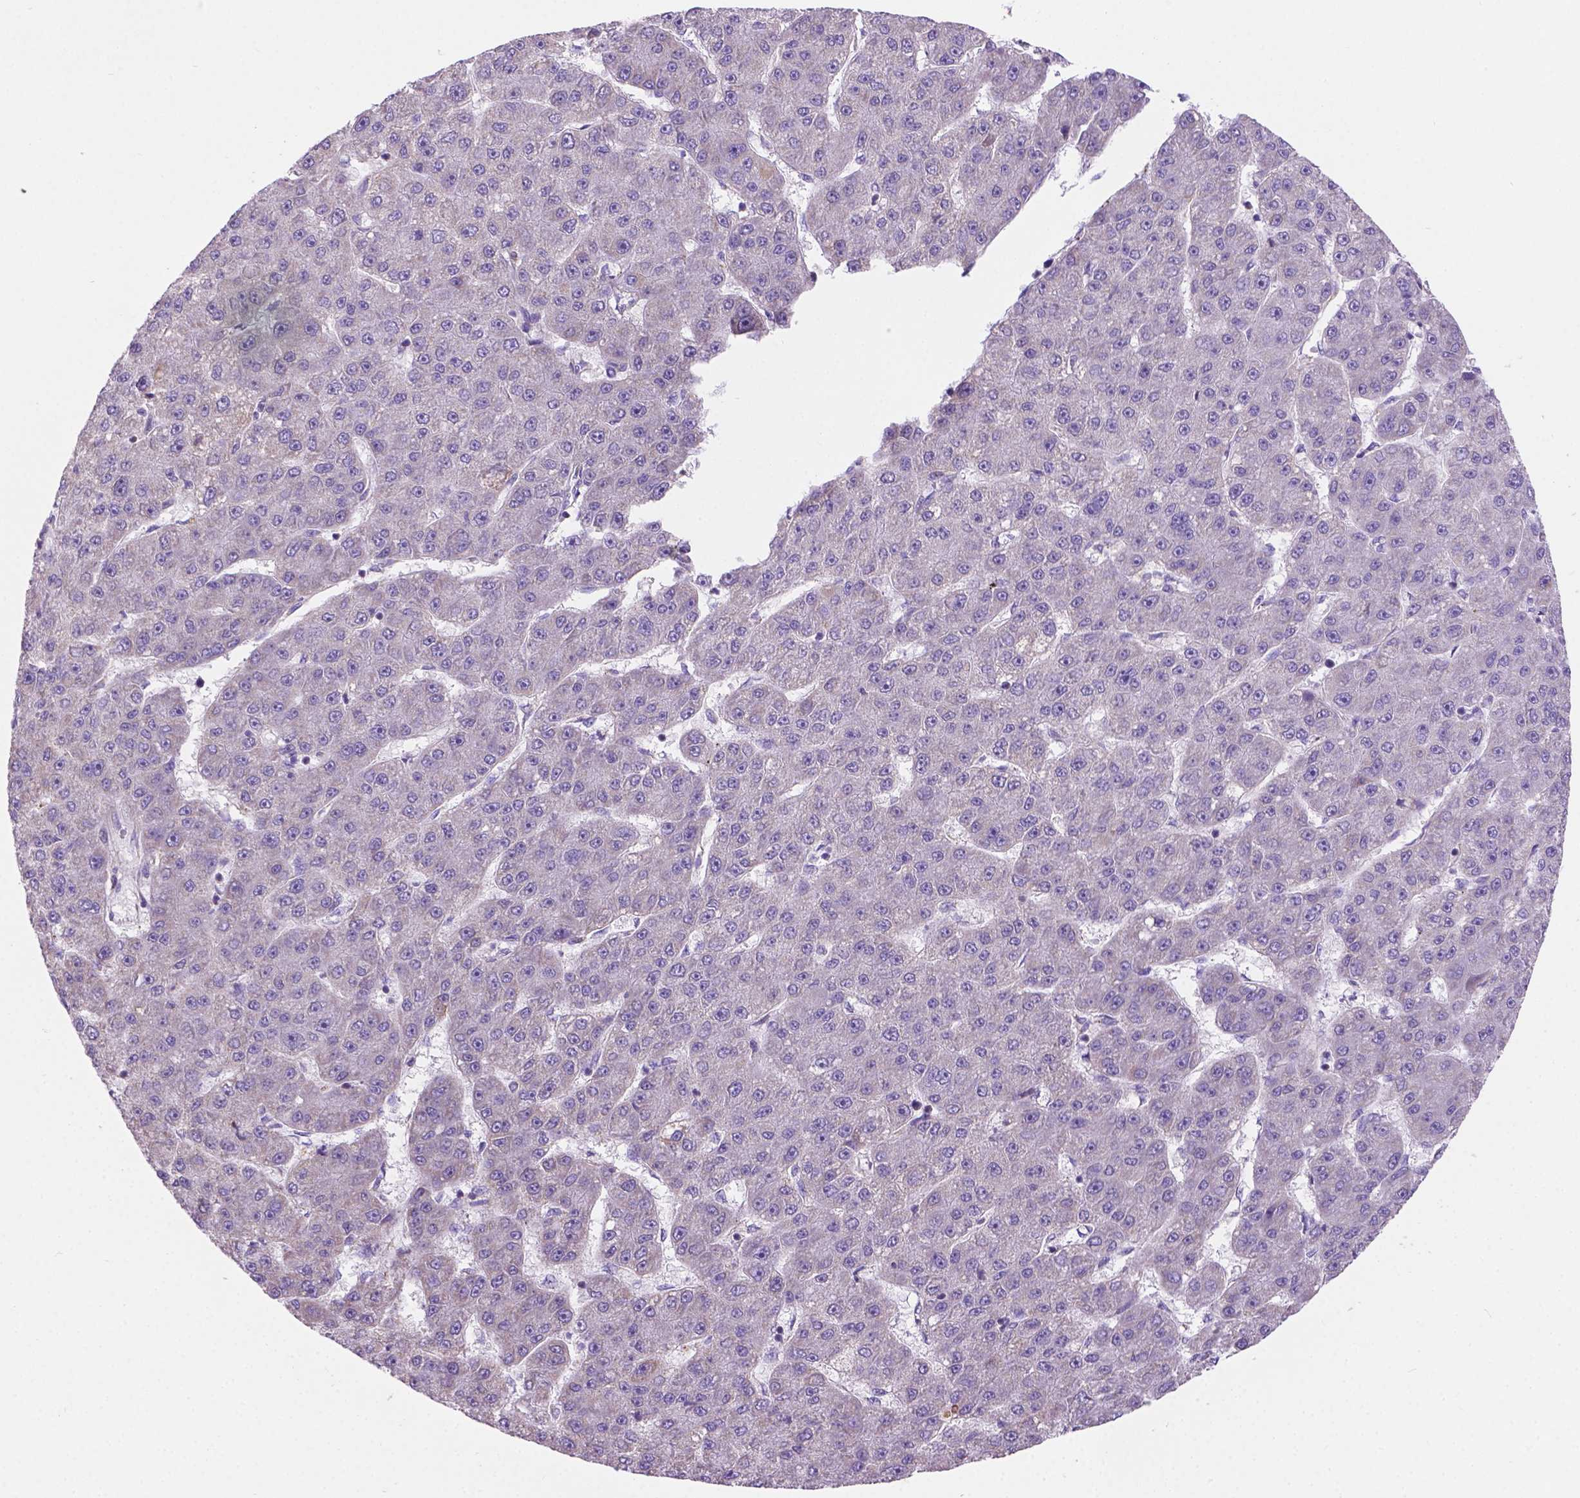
{"staining": {"intensity": "negative", "quantity": "none", "location": "none"}, "tissue": "liver cancer", "cell_type": "Tumor cells", "image_type": "cancer", "snomed": [{"axis": "morphology", "description": "Carcinoma, Hepatocellular, NOS"}, {"axis": "topography", "description": "Liver"}], "caption": "There is no significant staining in tumor cells of liver cancer.", "gene": "CSPG5", "patient": {"sex": "male", "age": 67}}